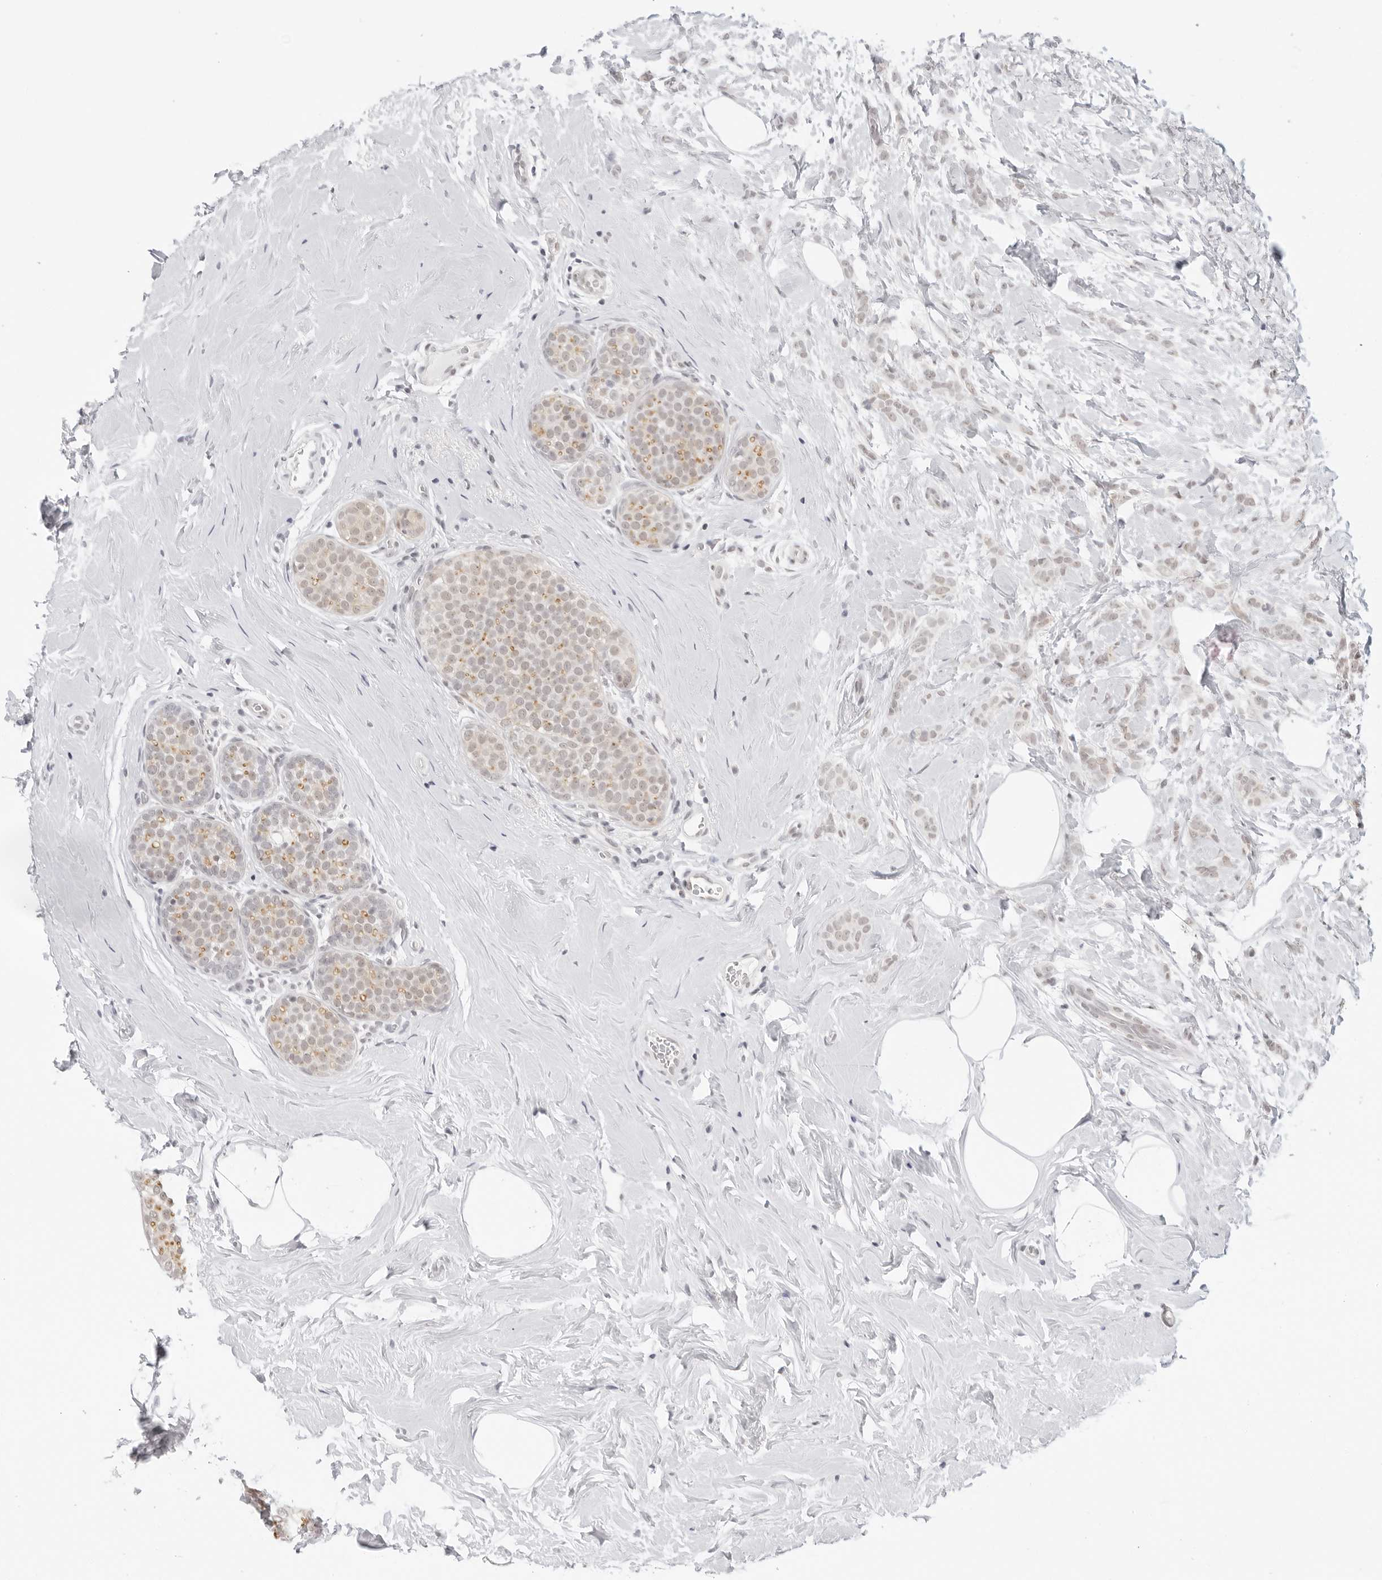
{"staining": {"intensity": "weak", "quantity": "25%-75%", "location": "nuclear"}, "tissue": "breast cancer", "cell_type": "Tumor cells", "image_type": "cancer", "snomed": [{"axis": "morphology", "description": "Lobular carcinoma, in situ"}, {"axis": "morphology", "description": "Lobular carcinoma"}, {"axis": "topography", "description": "Breast"}], "caption": "This histopathology image displays immunohistochemistry (IHC) staining of breast cancer (lobular carcinoma), with low weak nuclear expression in about 25%-75% of tumor cells.", "gene": "TCIM", "patient": {"sex": "female", "age": 41}}